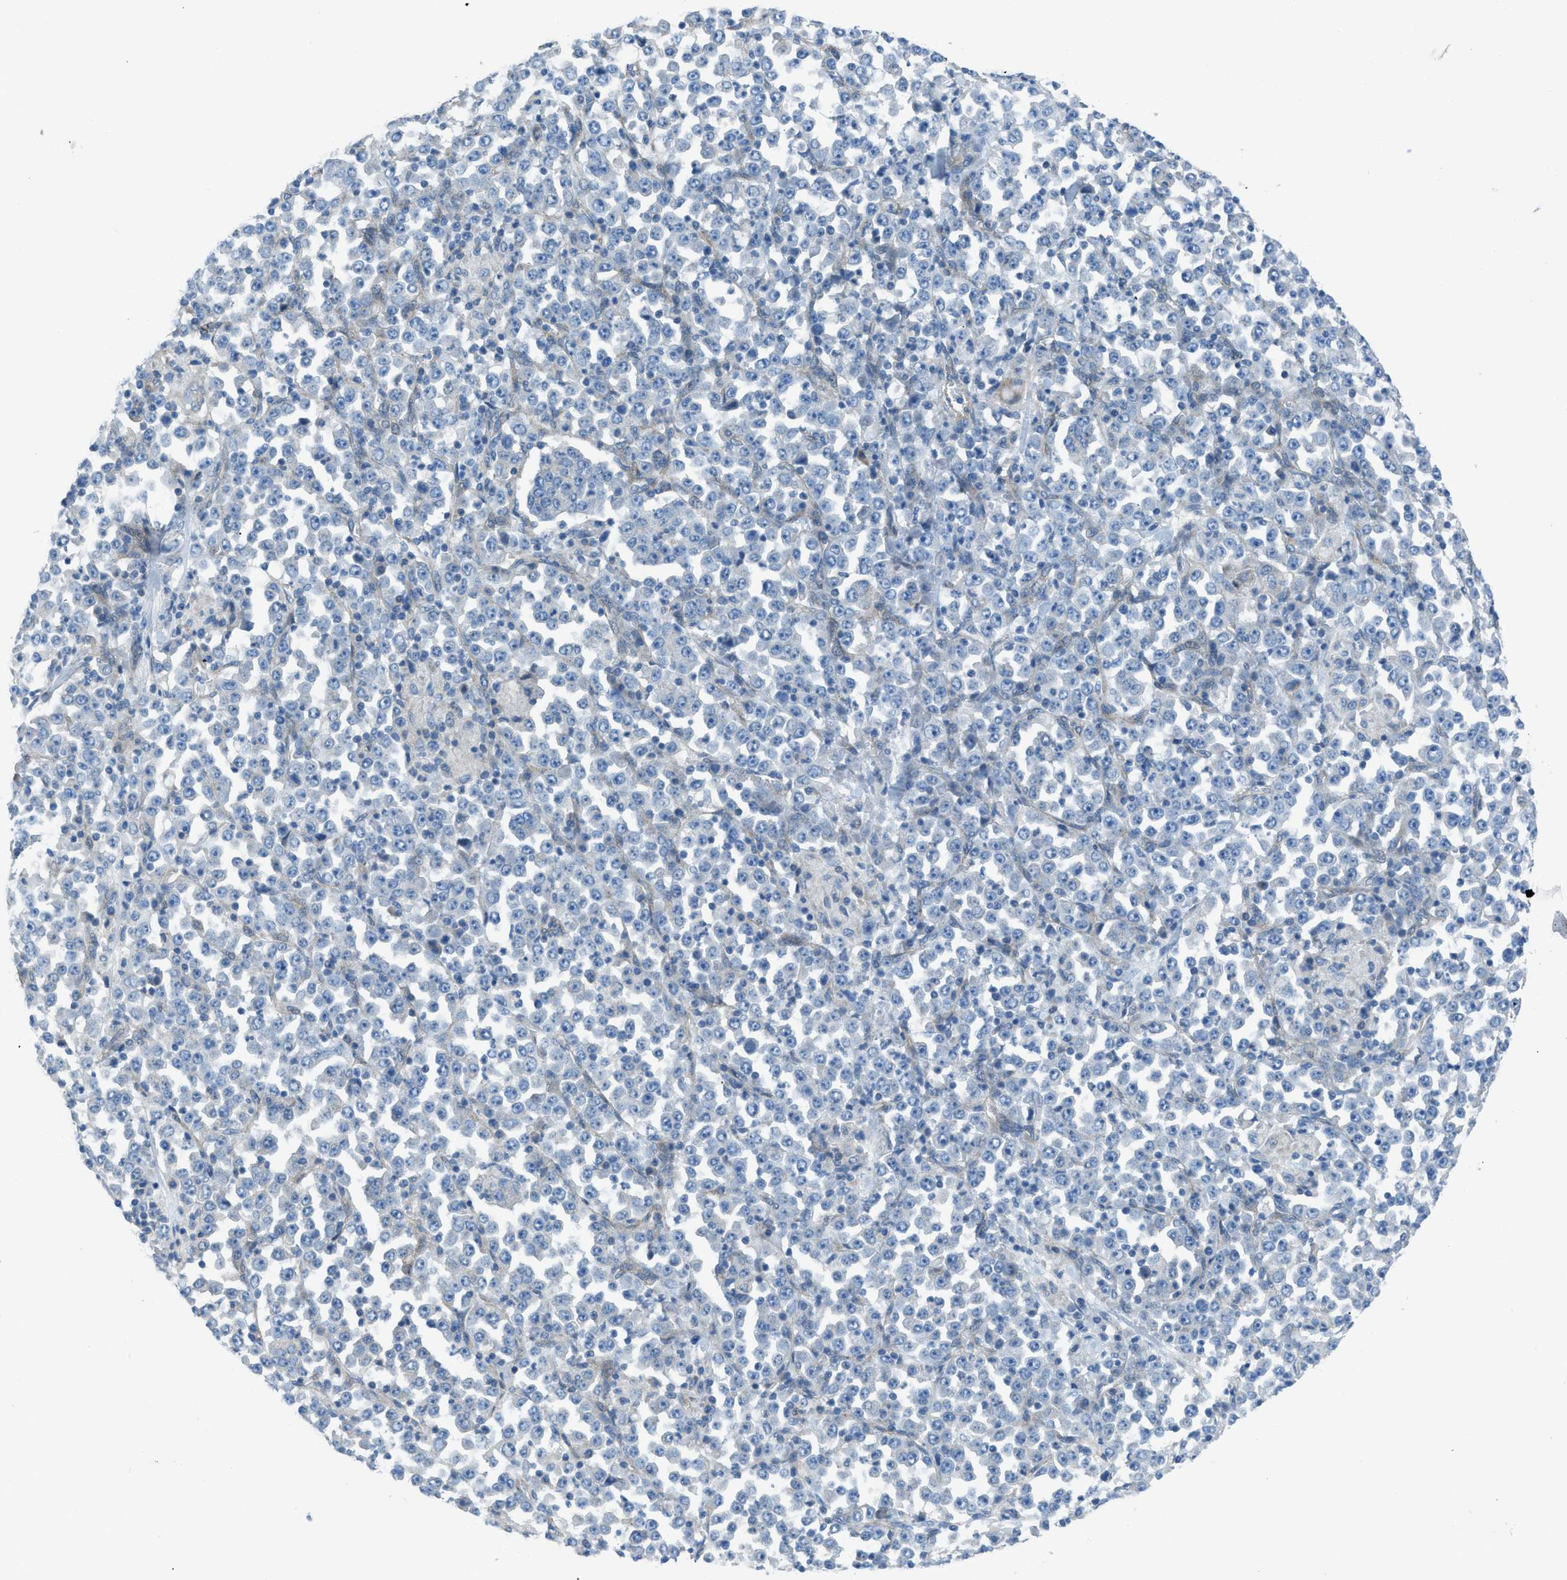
{"staining": {"intensity": "negative", "quantity": "none", "location": "none"}, "tissue": "stomach cancer", "cell_type": "Tumor cells", "image_type": "cancer", "snomed": [{"axis": "morphology", "description": "Normal tissue, NOS"}, {"axis": "morphology", "description": "Adenocarcinoma, NOS"}, {"axis": "topography", "description": "Stomach, upper"}, {"axis": "topography", "description": "Stomach"}], "caption": "Tumor cells show no significant expression in adenocarcinoma (stomach).", "gene": "PRKN", "patient": {"sex": "male", "age": 59}}